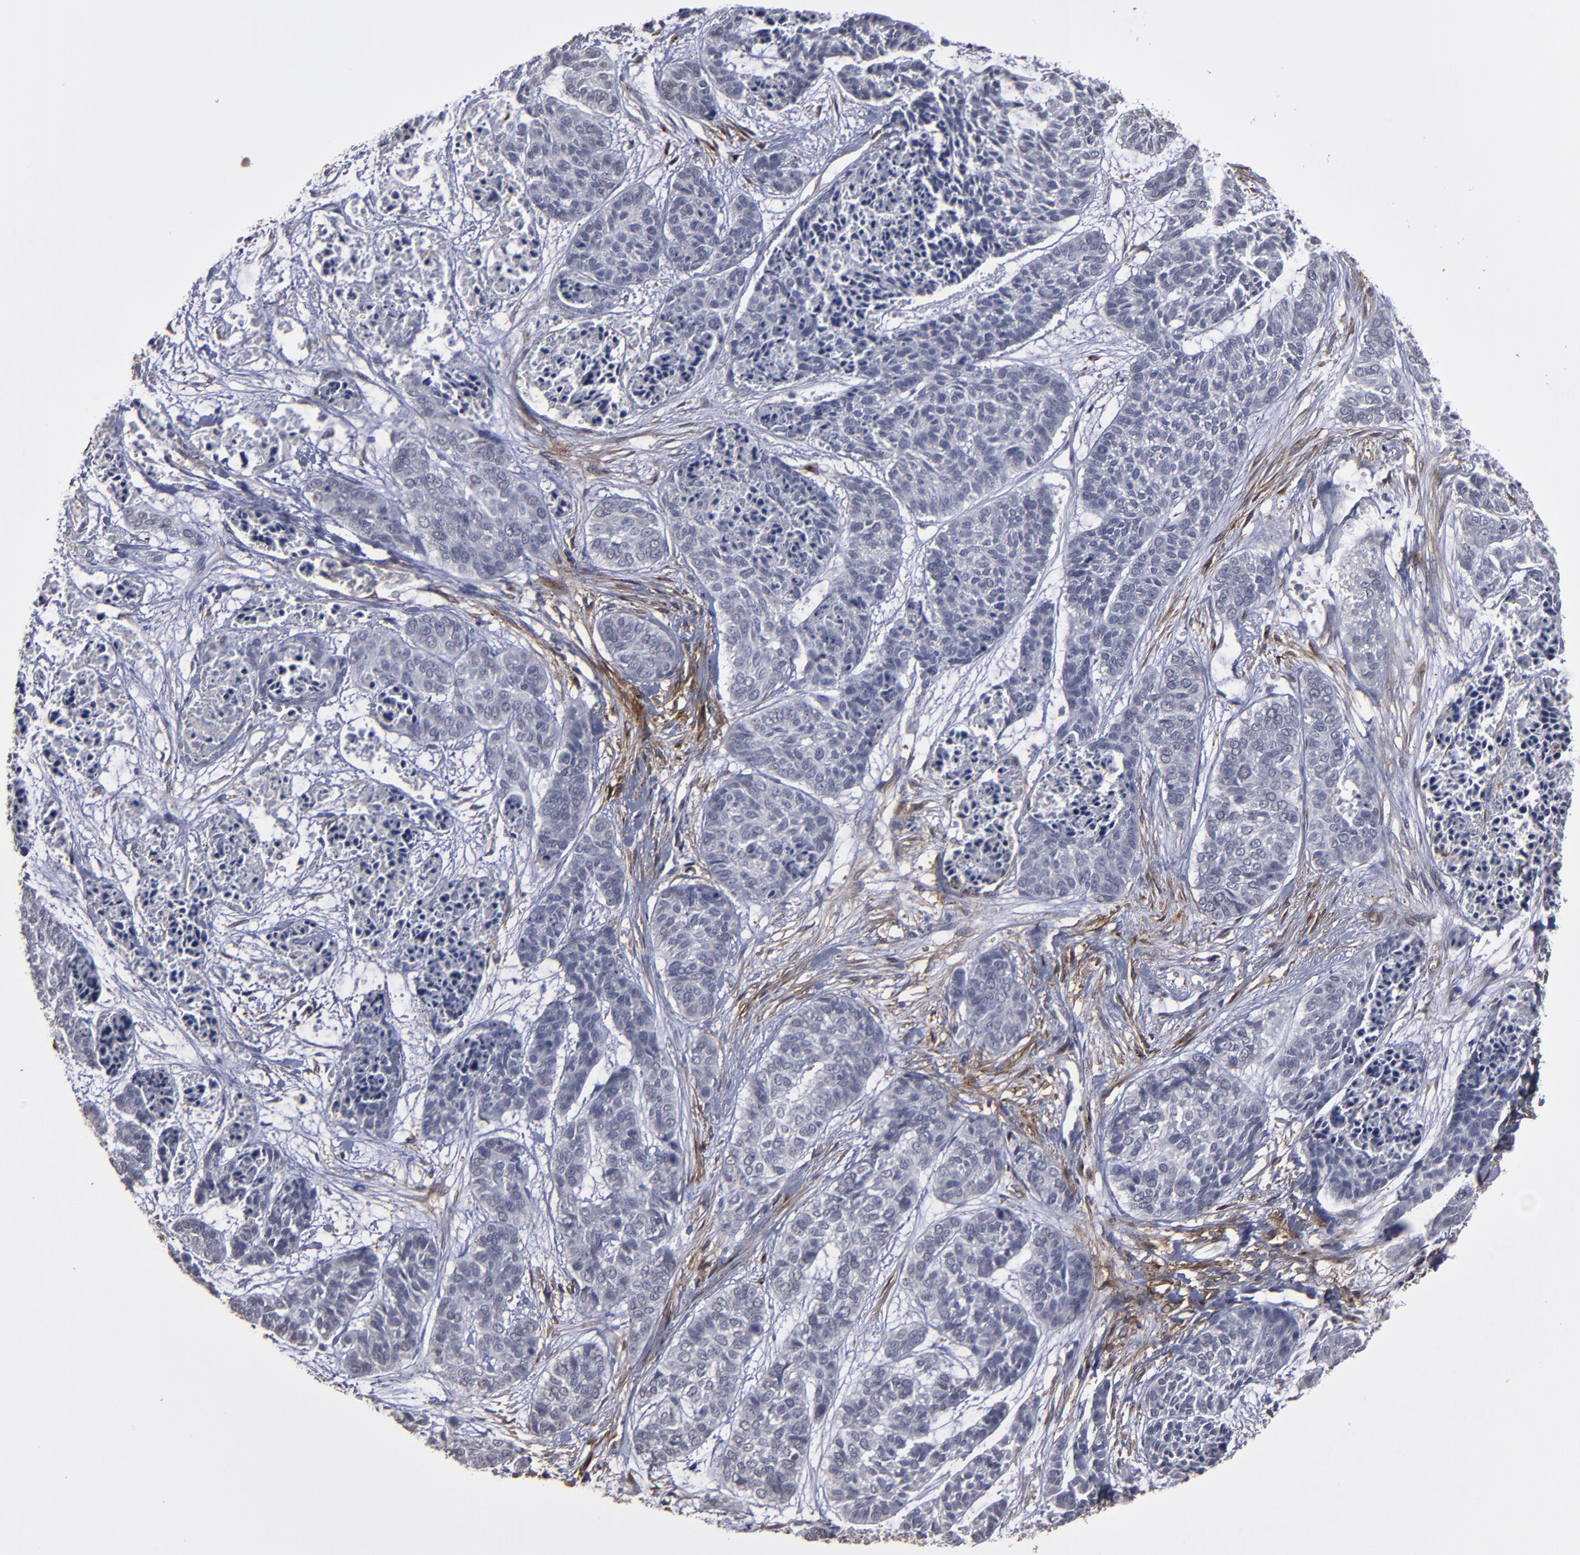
{"staining": {"intensity": "negative", "quantity": "none", "location": "none"}, "tissue": "skin cancer", "cell_type": "Tumor cells", "image_type": "cancer", "snomed": [{"axis": "morphology", "description": "Basal cell carcinoma"}, {"axis": "topography", "description": "Skin"}], "caption": "Micrograph shows no protein expression in tumor cells of skin cancer tissue.", "gene": "ITGB5", "patient": {"sex": "female", "age": 64}}